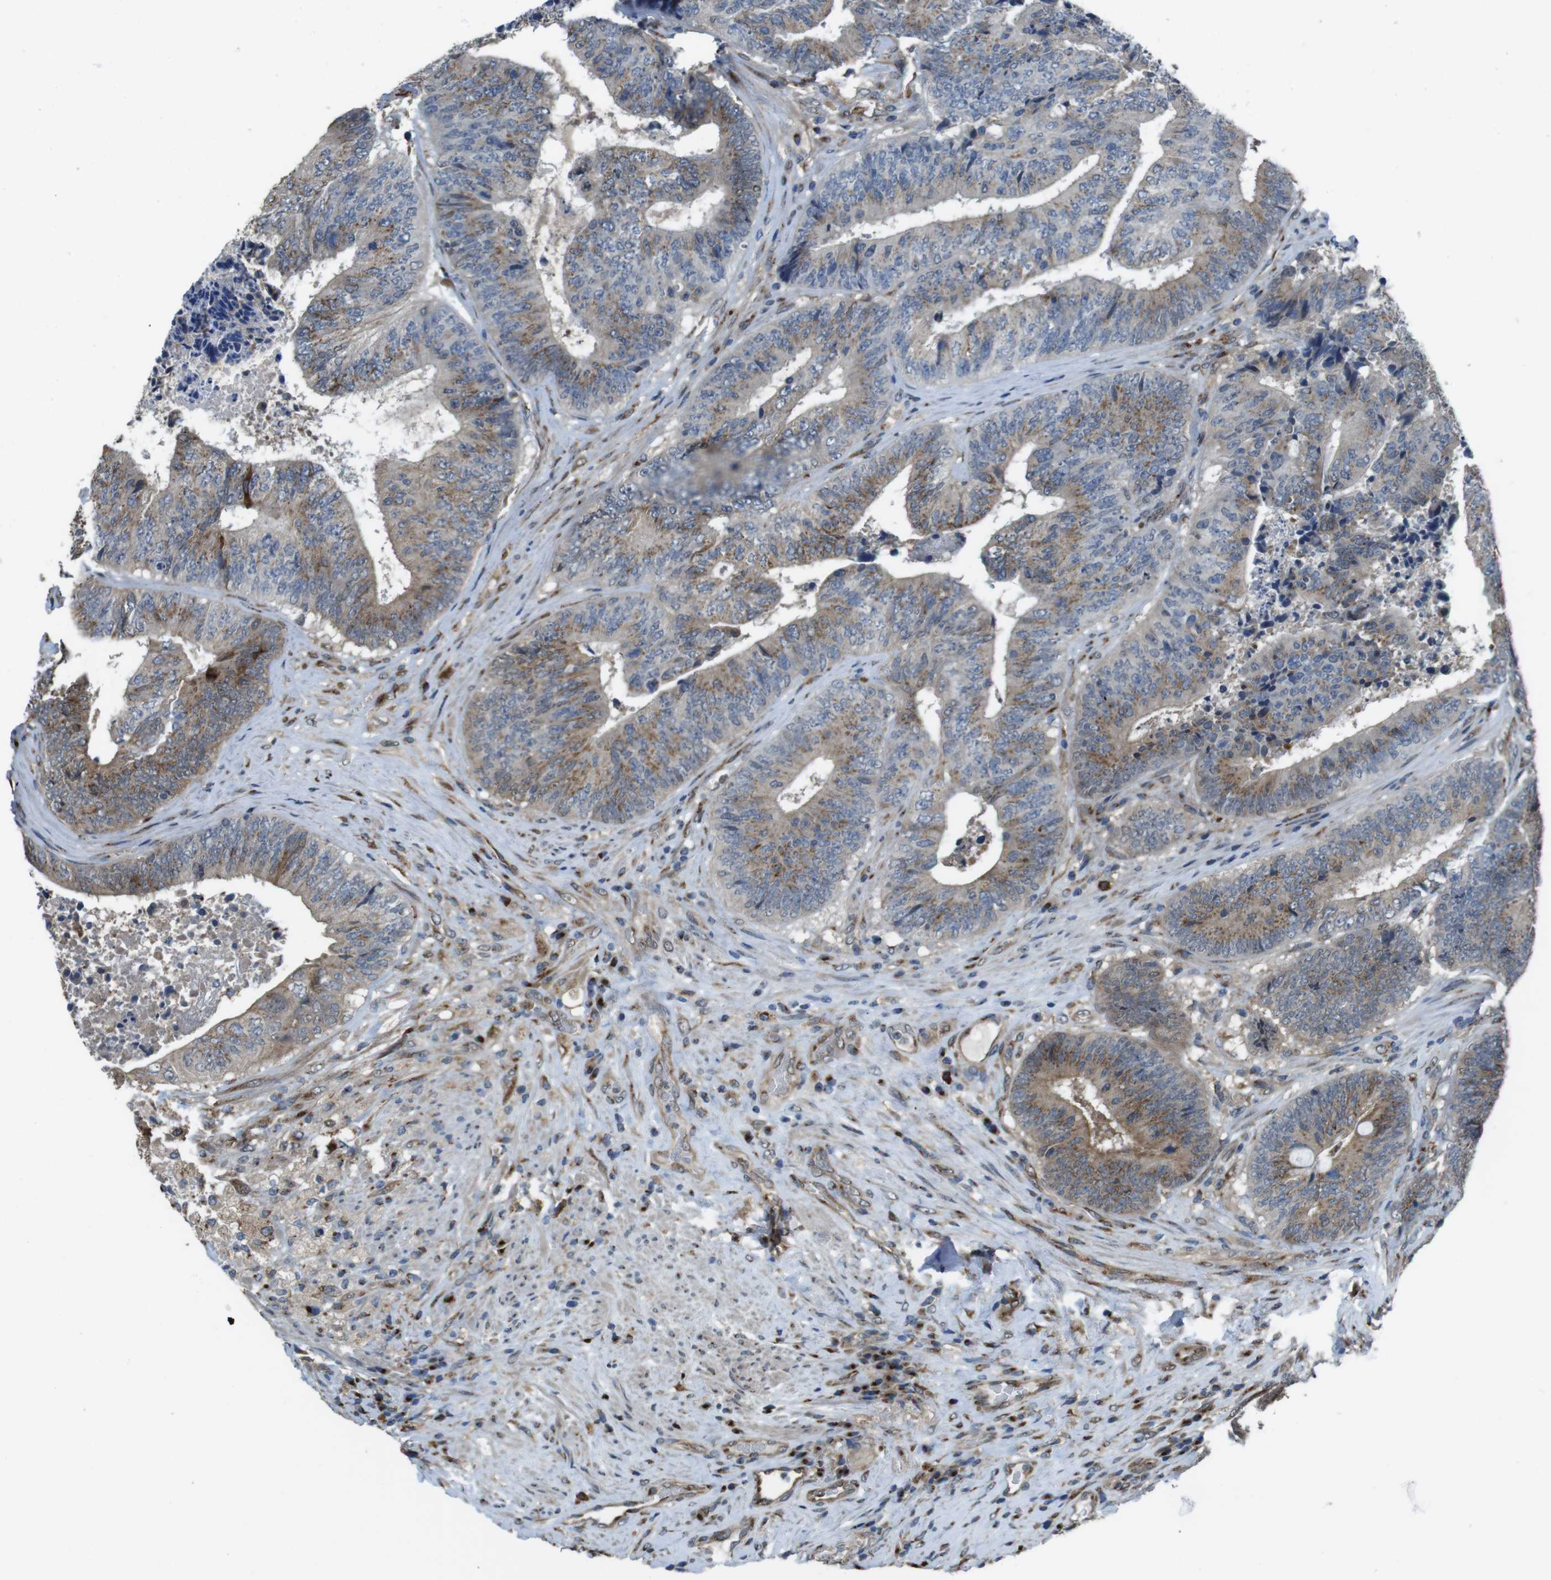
{"staining": {"intensity": "moderate", "quantity": "25%-75%", "location": "cytoplasmic/membranous"}, "tissue": "colorectal cancer", "cell_type": "Tumor cells", "image_type": "cancer", "snomed": [{"axis": "morphology", "description": "Adenocarcinoma, NOS"}, {"axis": "topography", "description": "Rectum"}], "caption": "An image showing moderate cytoplasmic/membranous positivity in about 25%-75% of tumor cells in colorectal cancer, as visualized by brown immunohistochemical staining.", "gene": "RAB6A", "patient": {"sex": "male", "age": 72}}